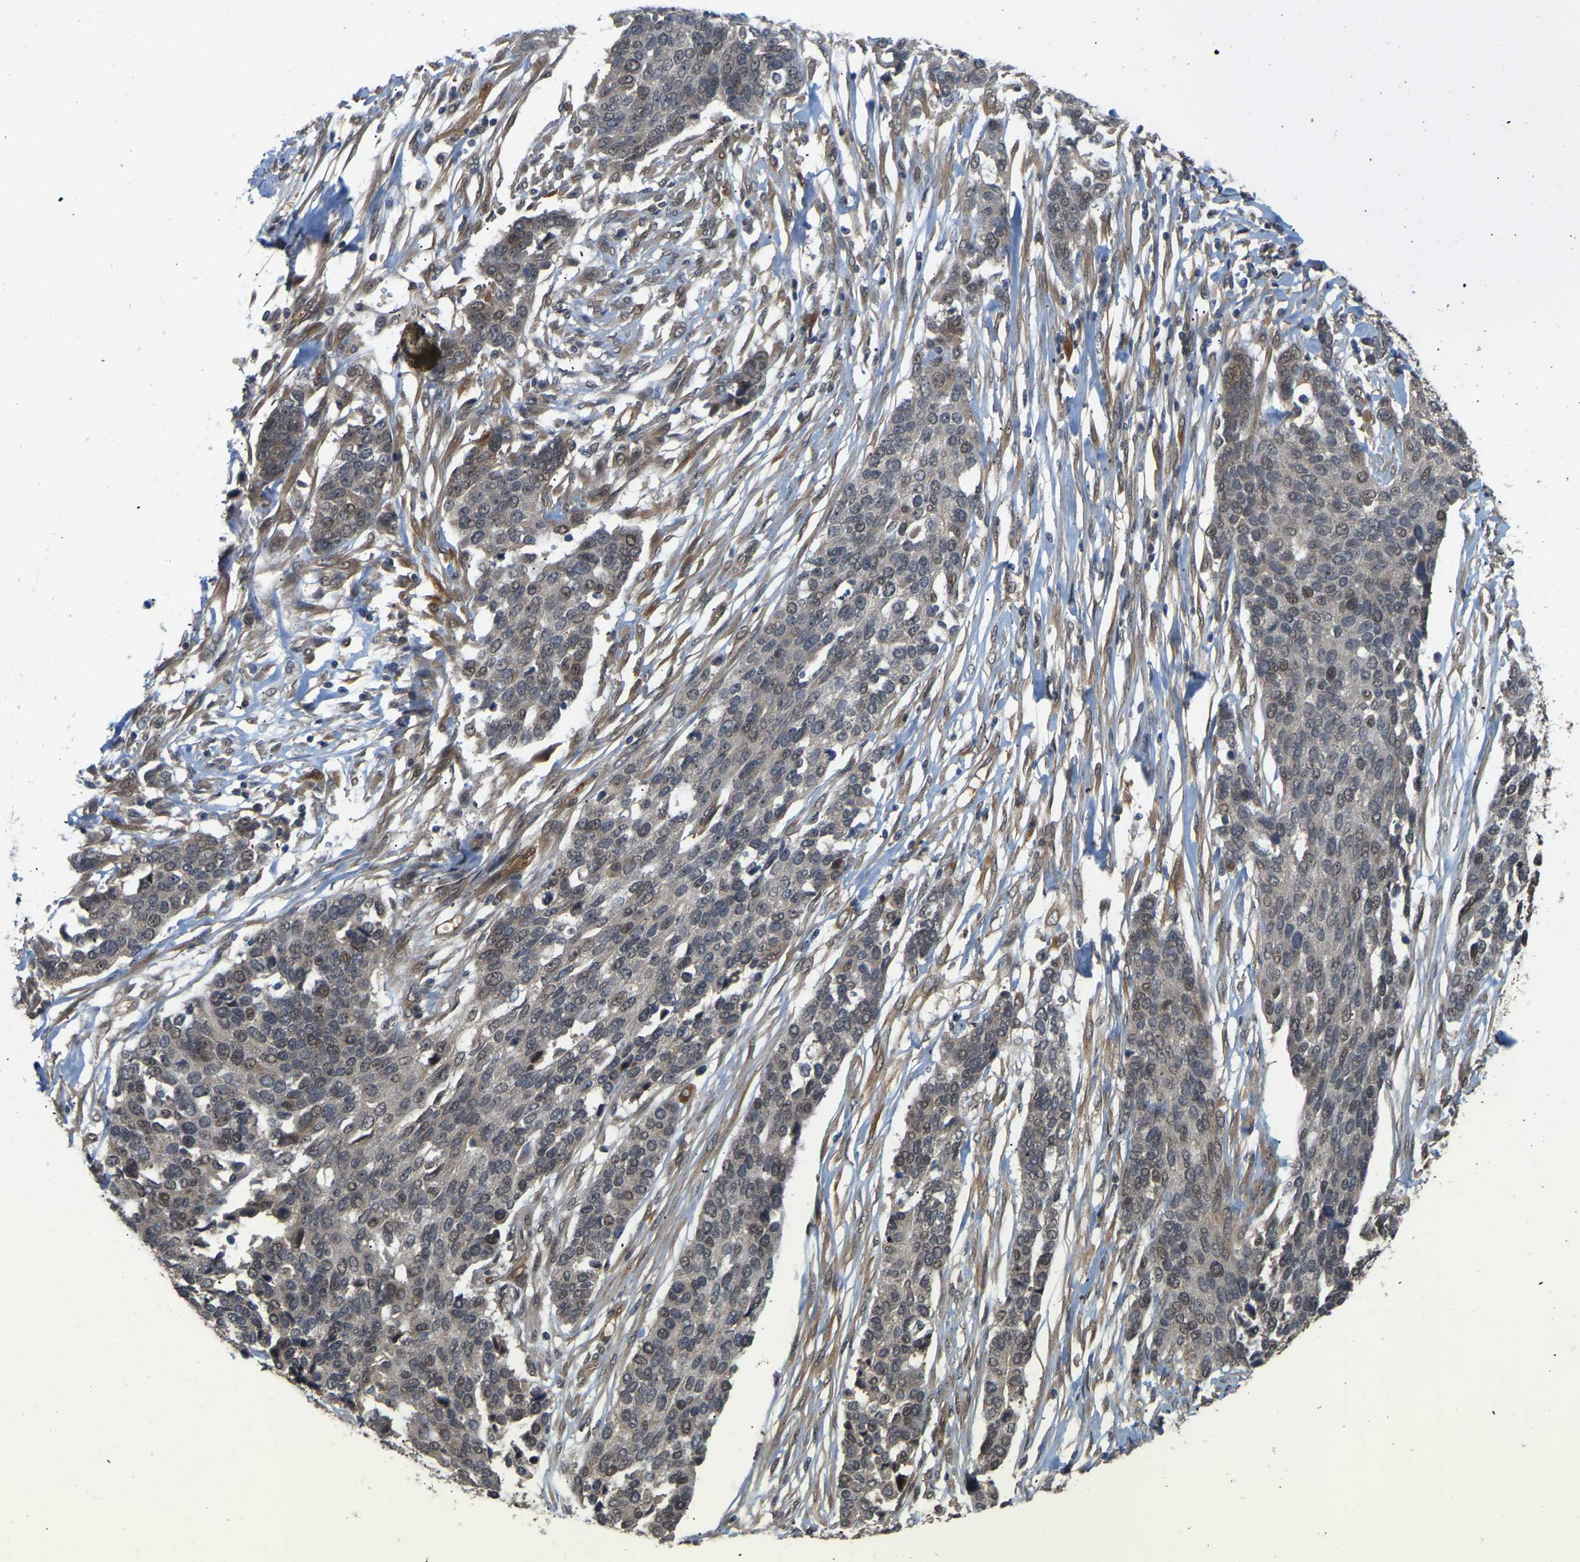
{"staining": {"intensity": "weak", "quantity": "25%-75%", "location": "nuclear"}, "tissue": "ovarian cancer", "cell_type": "Tumor cells", "image_type": "cancer", "snomed": [{"axis": "morphology", "description": "Cystadenocarcinoma, serous, NOS"}, {"axis": "topography", "description": "Ovary"}], "caption": "This histopathology image shows IHC staining of human ovarian cancer (serous cystadenocarcinoma), with low weak nuclear expression in approximately 25%-75% of tumor cells.", "gene": "LIMK2", "patient": {"sex": "female", "age": 44}}